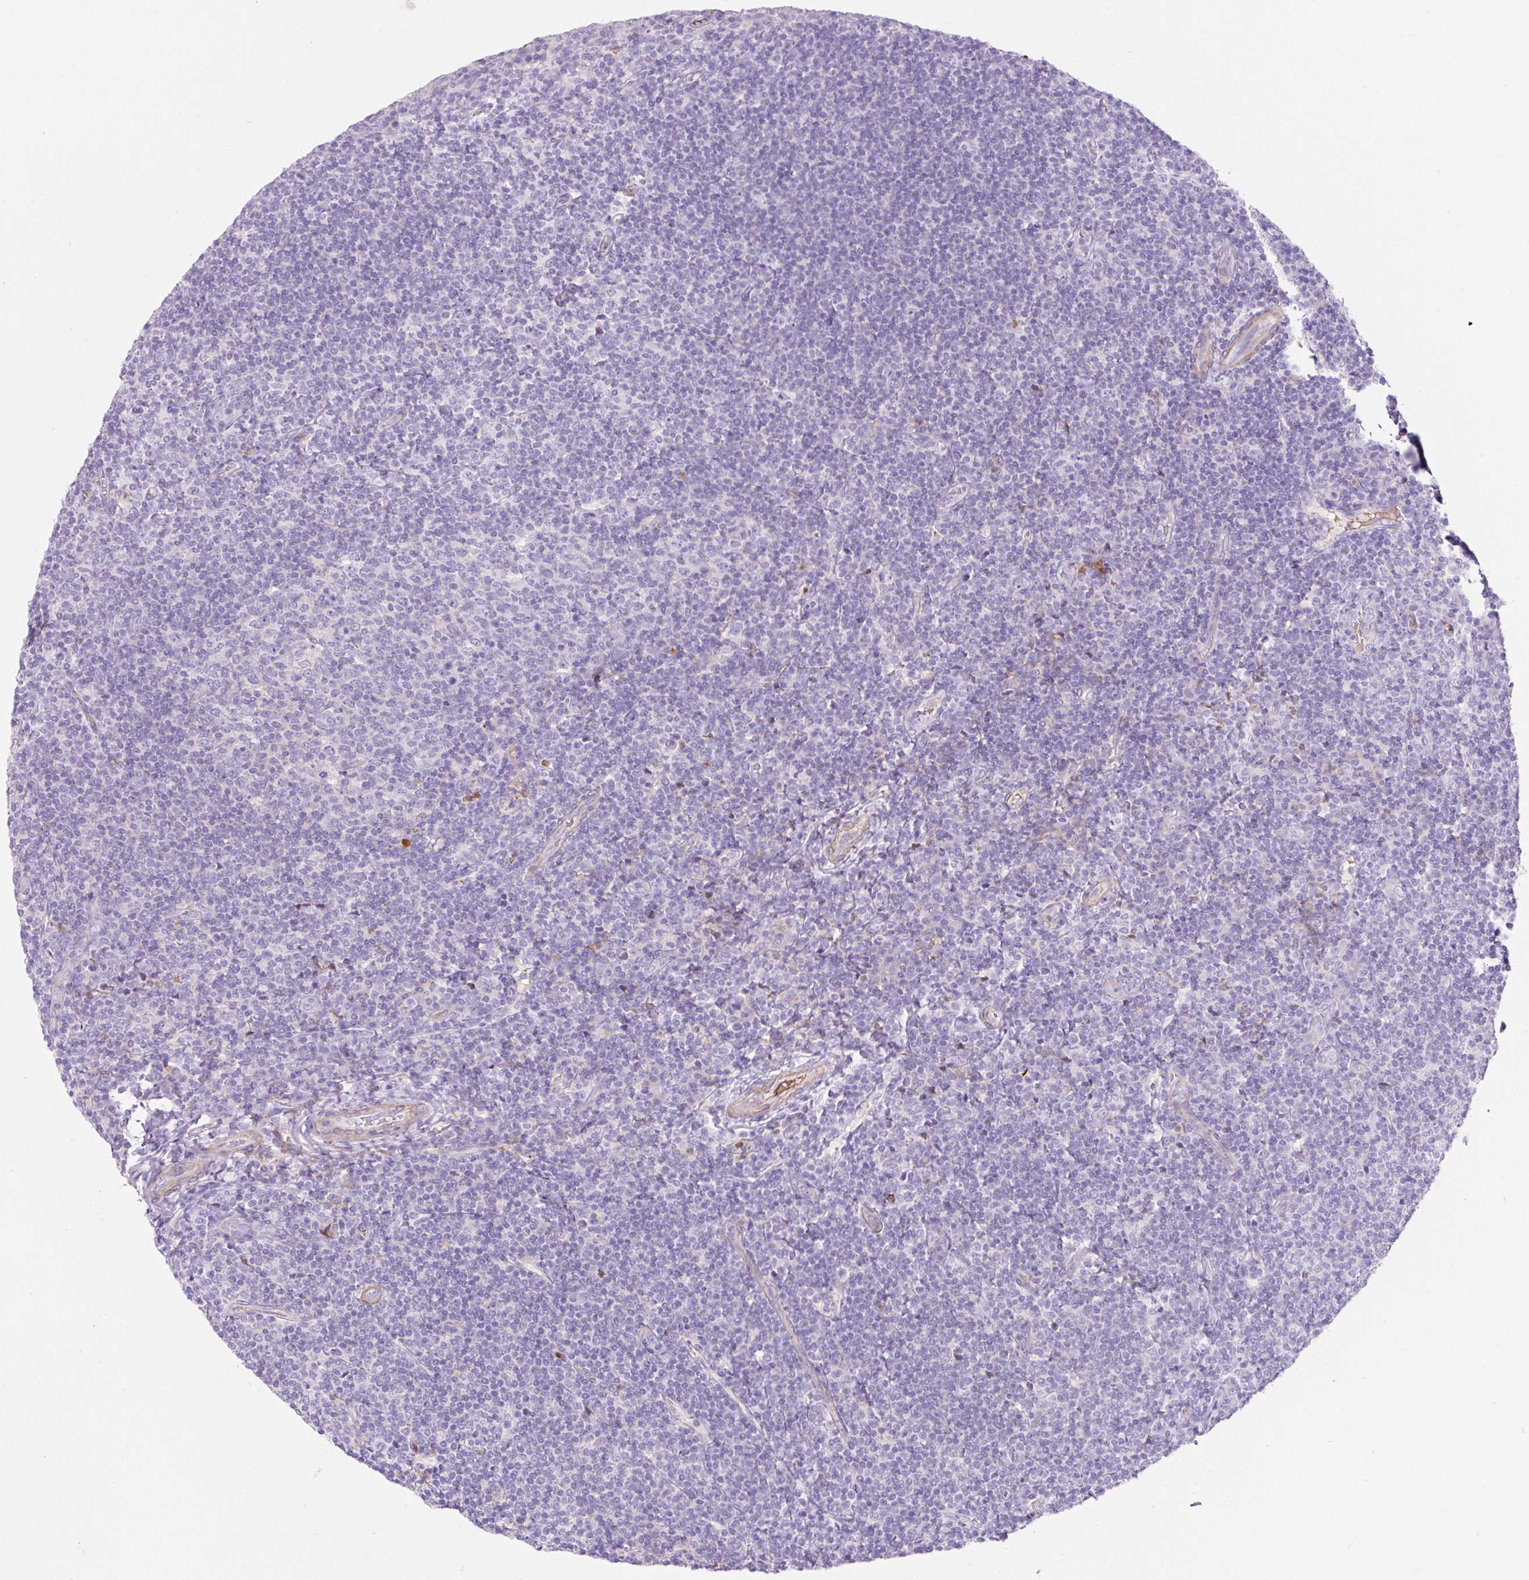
{"staining": {"intensity": "negative", "quantity": "none", "location": "none"}, "tissue": "tonsil", "cell_type": "Germinal center cells", "image_type": "normal", "snomed": [{"axis": "morphology", "description": "Normal tissue, NOS"}, {"axis": "topography", "description": "Tonsil"}], "caption": "Immunohistochemistry (IHC) photomicrograph of benign human tonsil stained for a protein (brown), which exhibits no positivity in germinal center cells.", "gene": "TDRD15", "patient": {"sex": "female", "age": 10}}